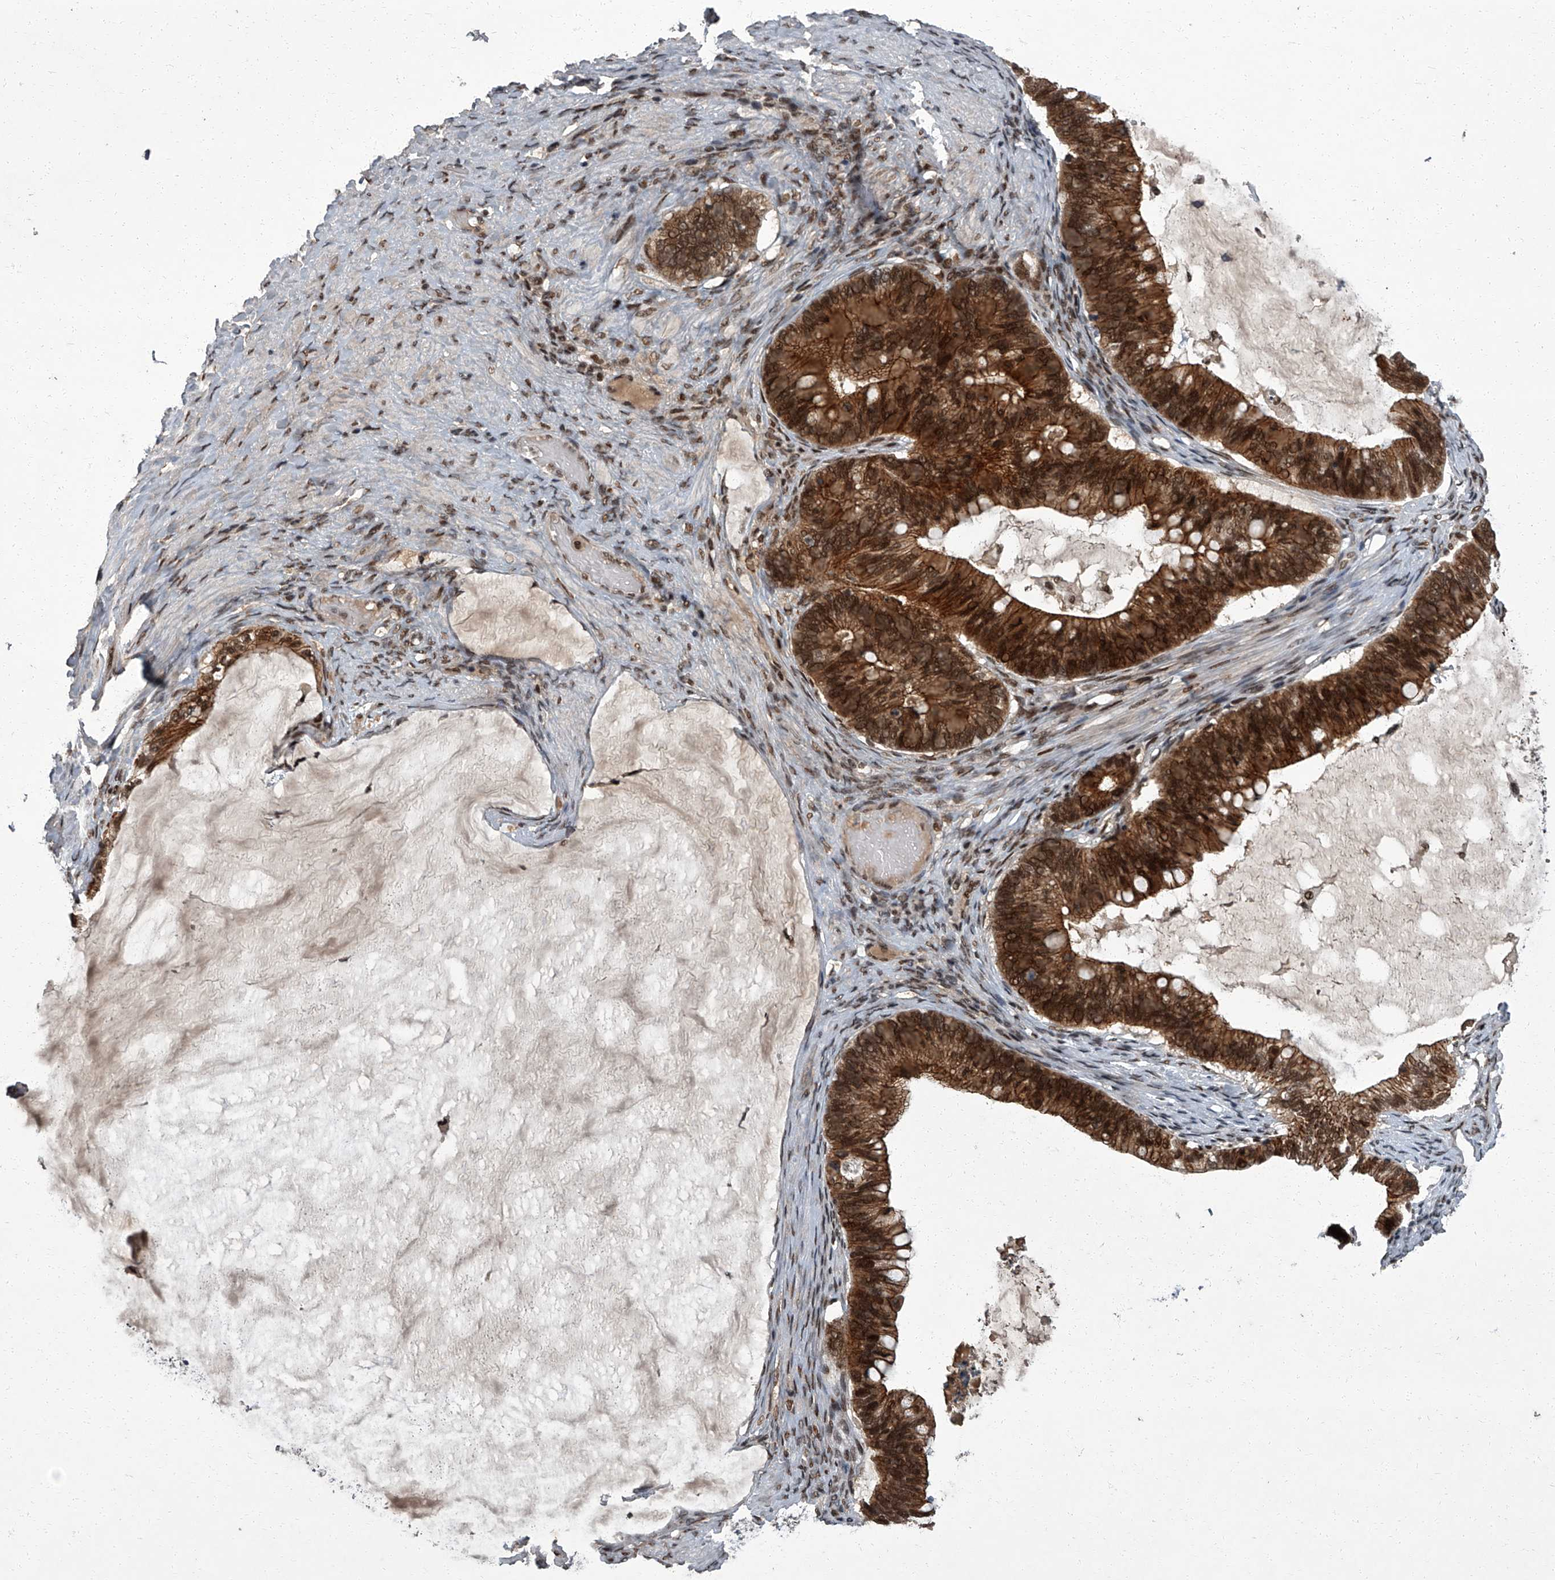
{"staining": {"intensity": "strong", "quantity": ">75%", "location": "cytoplasmic/membranous,nuclear"}, "tissue": "ovarian cancer", "cell_type": "Tumor cells", "image_type": "cancer", "snomed": [{"axis": "morphology", "description": "Cystadenocarcinoma, mucinous, NOS"}, {"axis": "topography", "description": "Ovary"}], "caption": "There is high levels of strong cytoplasmic/membranous and nuclear staining in tumor cells of ovarian cancer, as demonstrated by immunohistochemical staining (brown color).", "gene": "ZNF518B", "patient": {"sex": "female", "age": 61}}